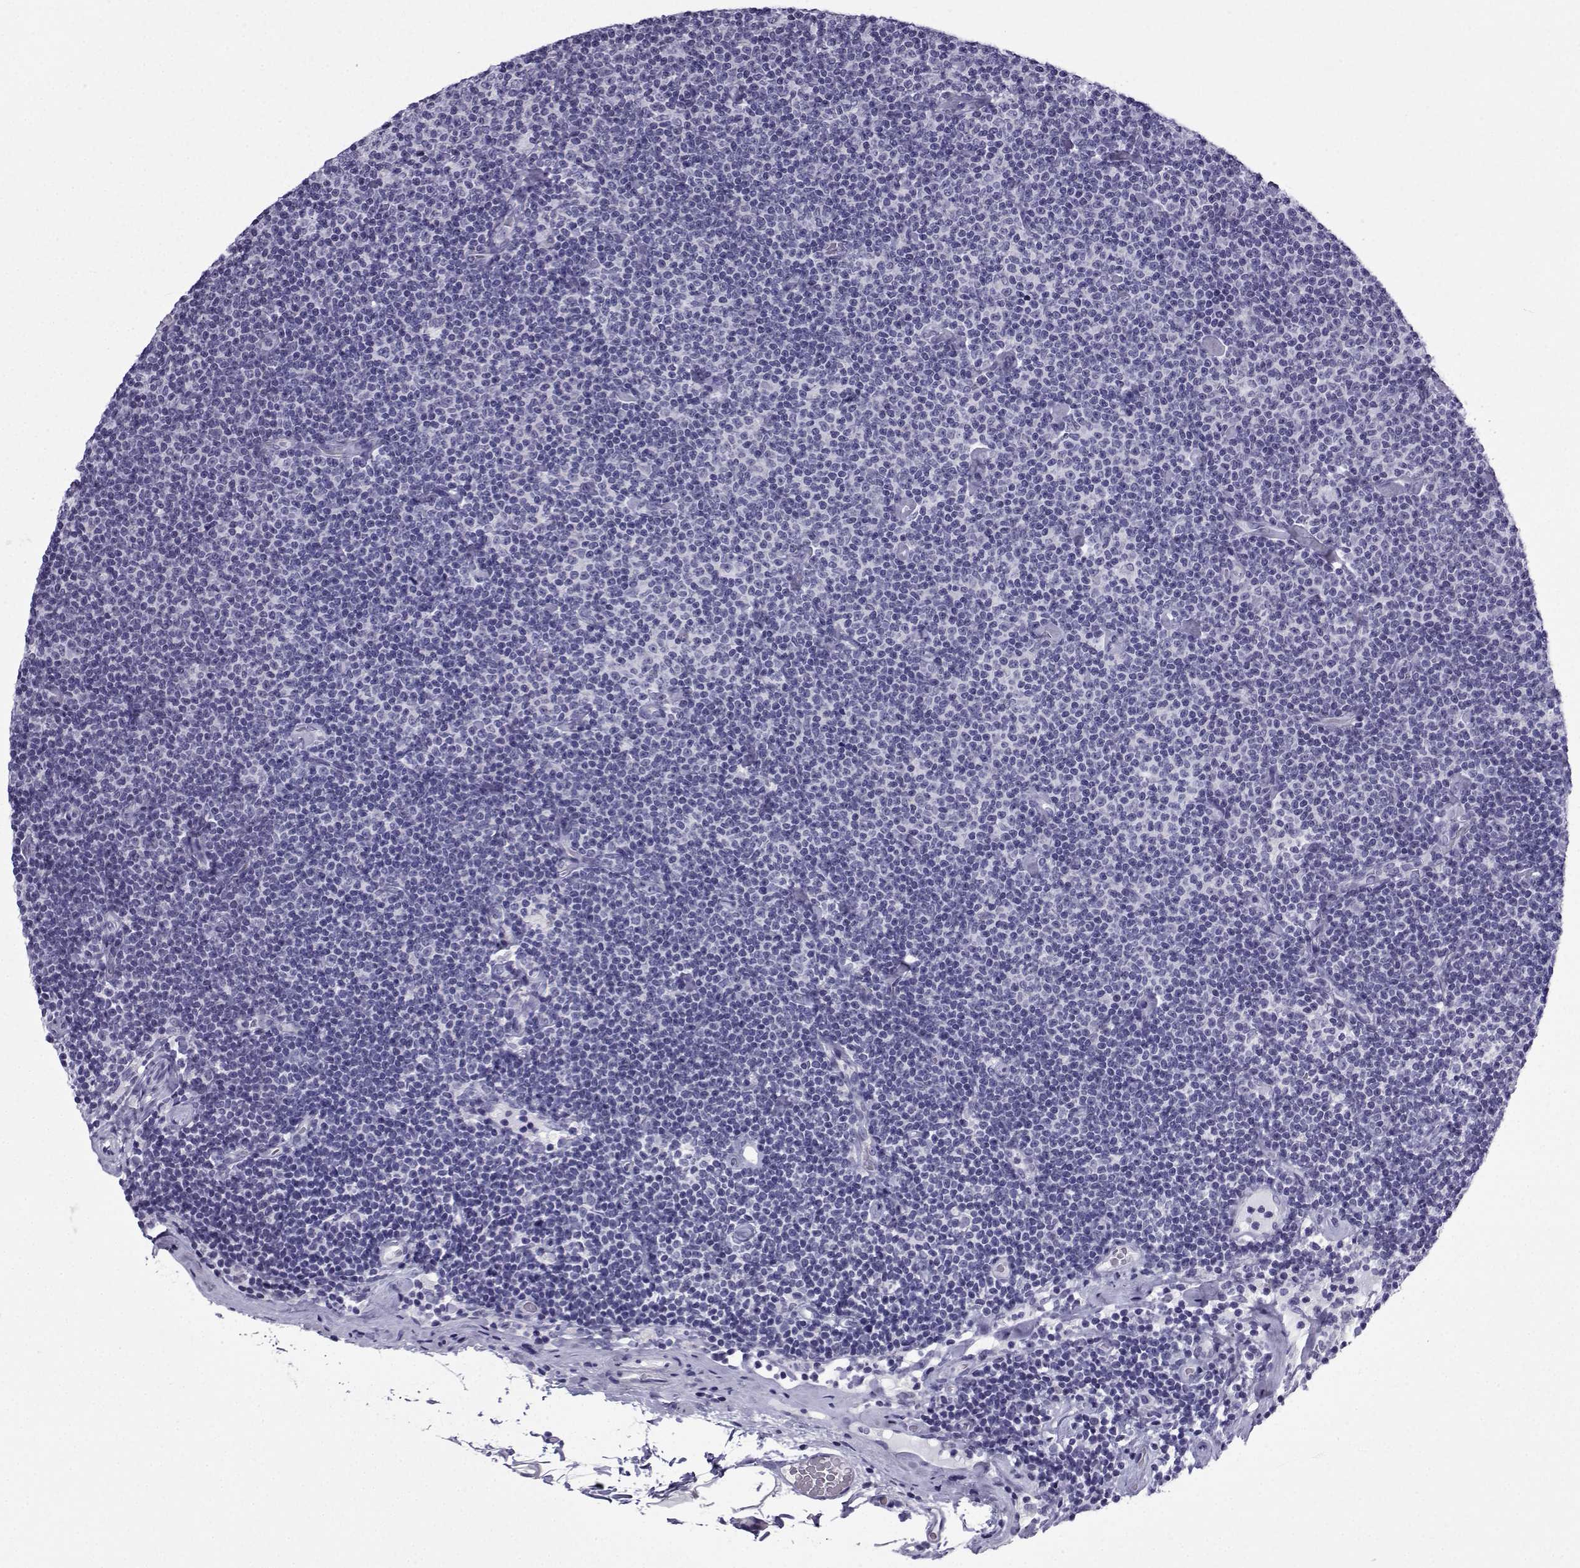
{"staining": {"intensity": "negative", "quantity": "none", "location": "none"}, "tissue": "lymphoma", "cell_type": "Tumor cells", "image_type": "cancer", "snomed": [{"axis": "morphology", "description": "Malignant lymphoma, non-Hodgkin's type, Low grade"}, {"axis": "topography", "description": "Lymph node"}], "caption": "The immunohistochemistry (IHC) histopathology image has no significant staining in tumor cells of low-grade malignant lymphoma, non-Hodgkin's type tissue.", "gene": "ACRBP", "patient": {"sex": "male", "age": 81}}